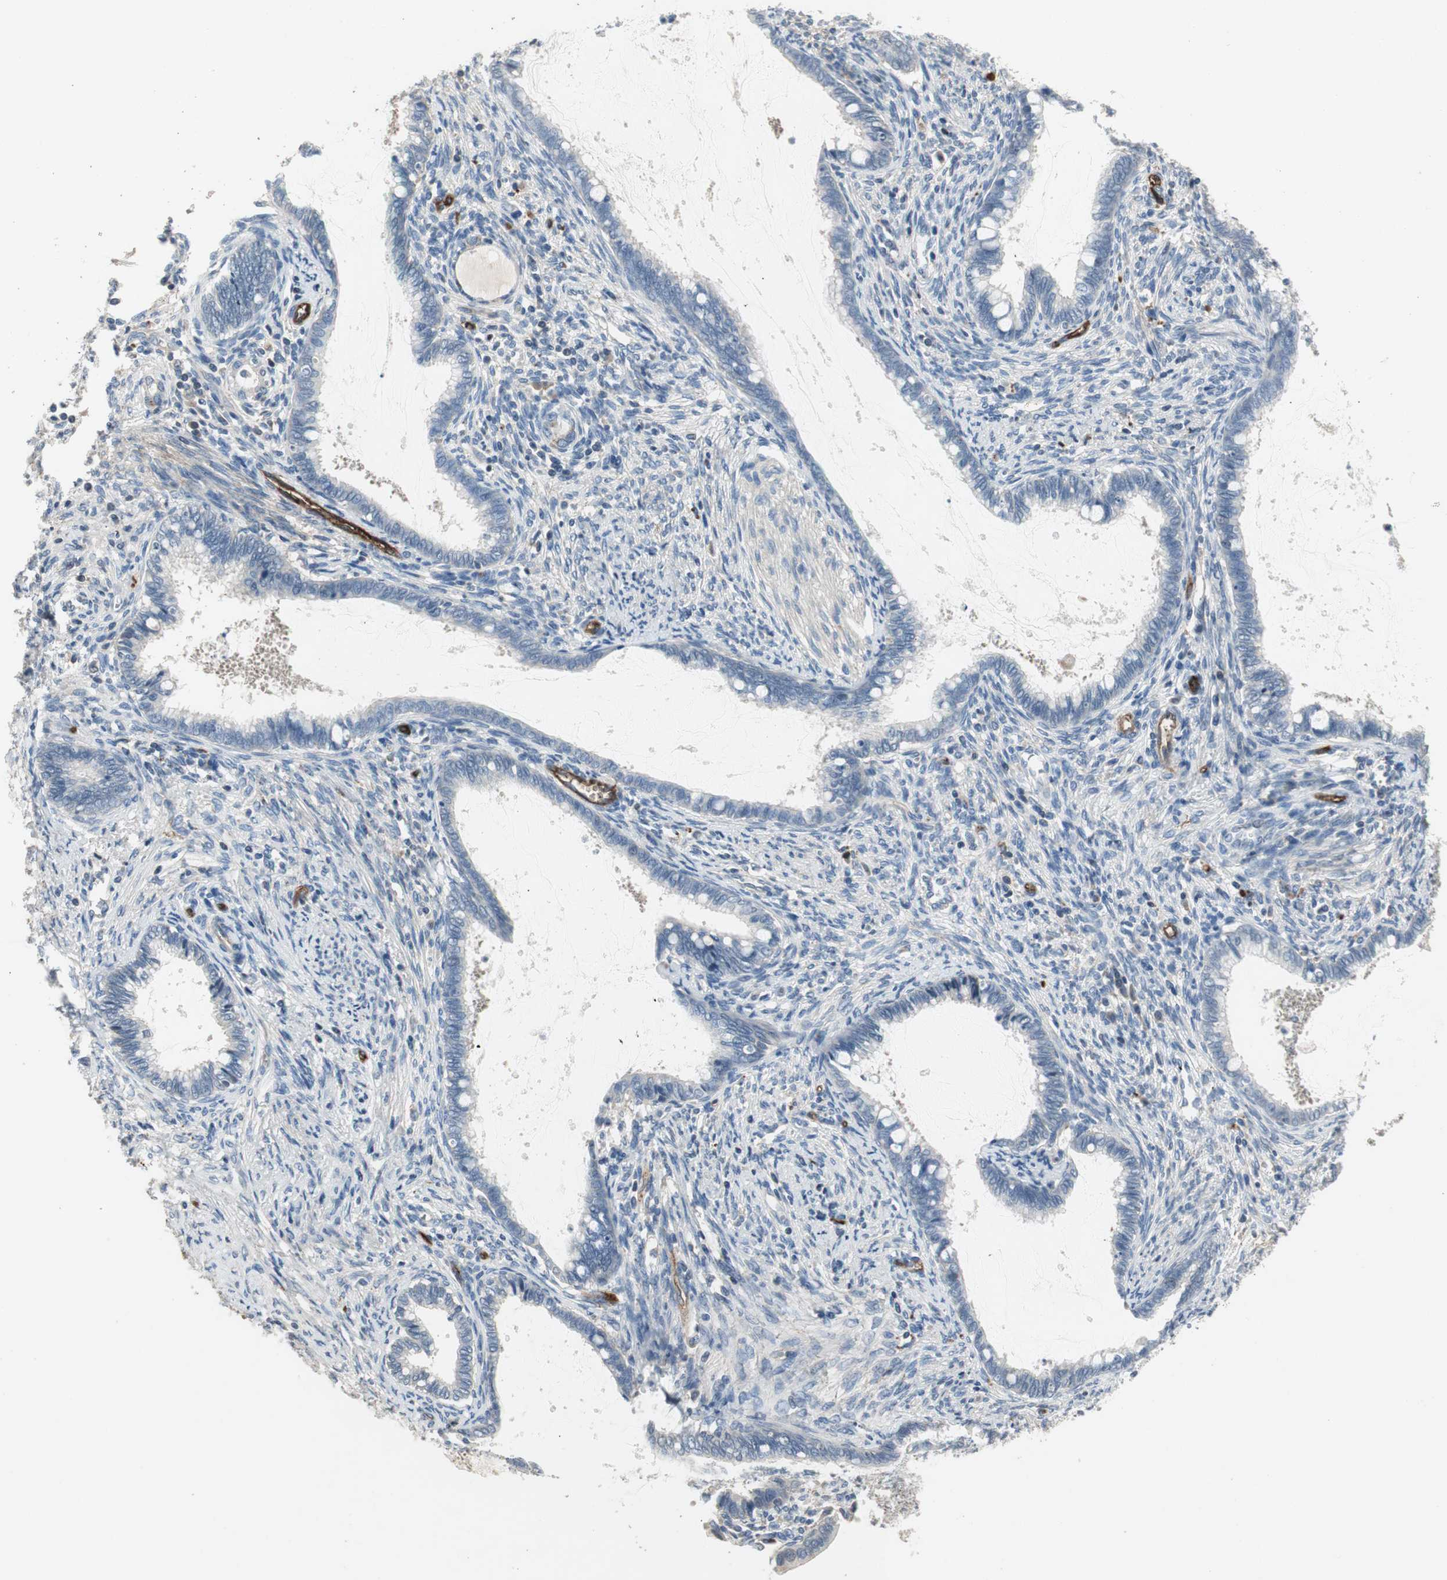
{"staining": {"intensity": "negative", "quantity": "none", "location": "none"}, "tissue": "cervical cancer", "cell_type": "Tumor cells", "image_type": "cancer", "snomed": [{"axis": "morphology", "description": "Adenocarcinoma, NOS"}, {"axis": "topography", "description": "Cervix"}], "caption": "This is an IHC image of human adenocarcinoma (cervical). There is no staining in tumor cells.", "gene": "ALPL", "patient": {"sex": "female", "age": 44}}